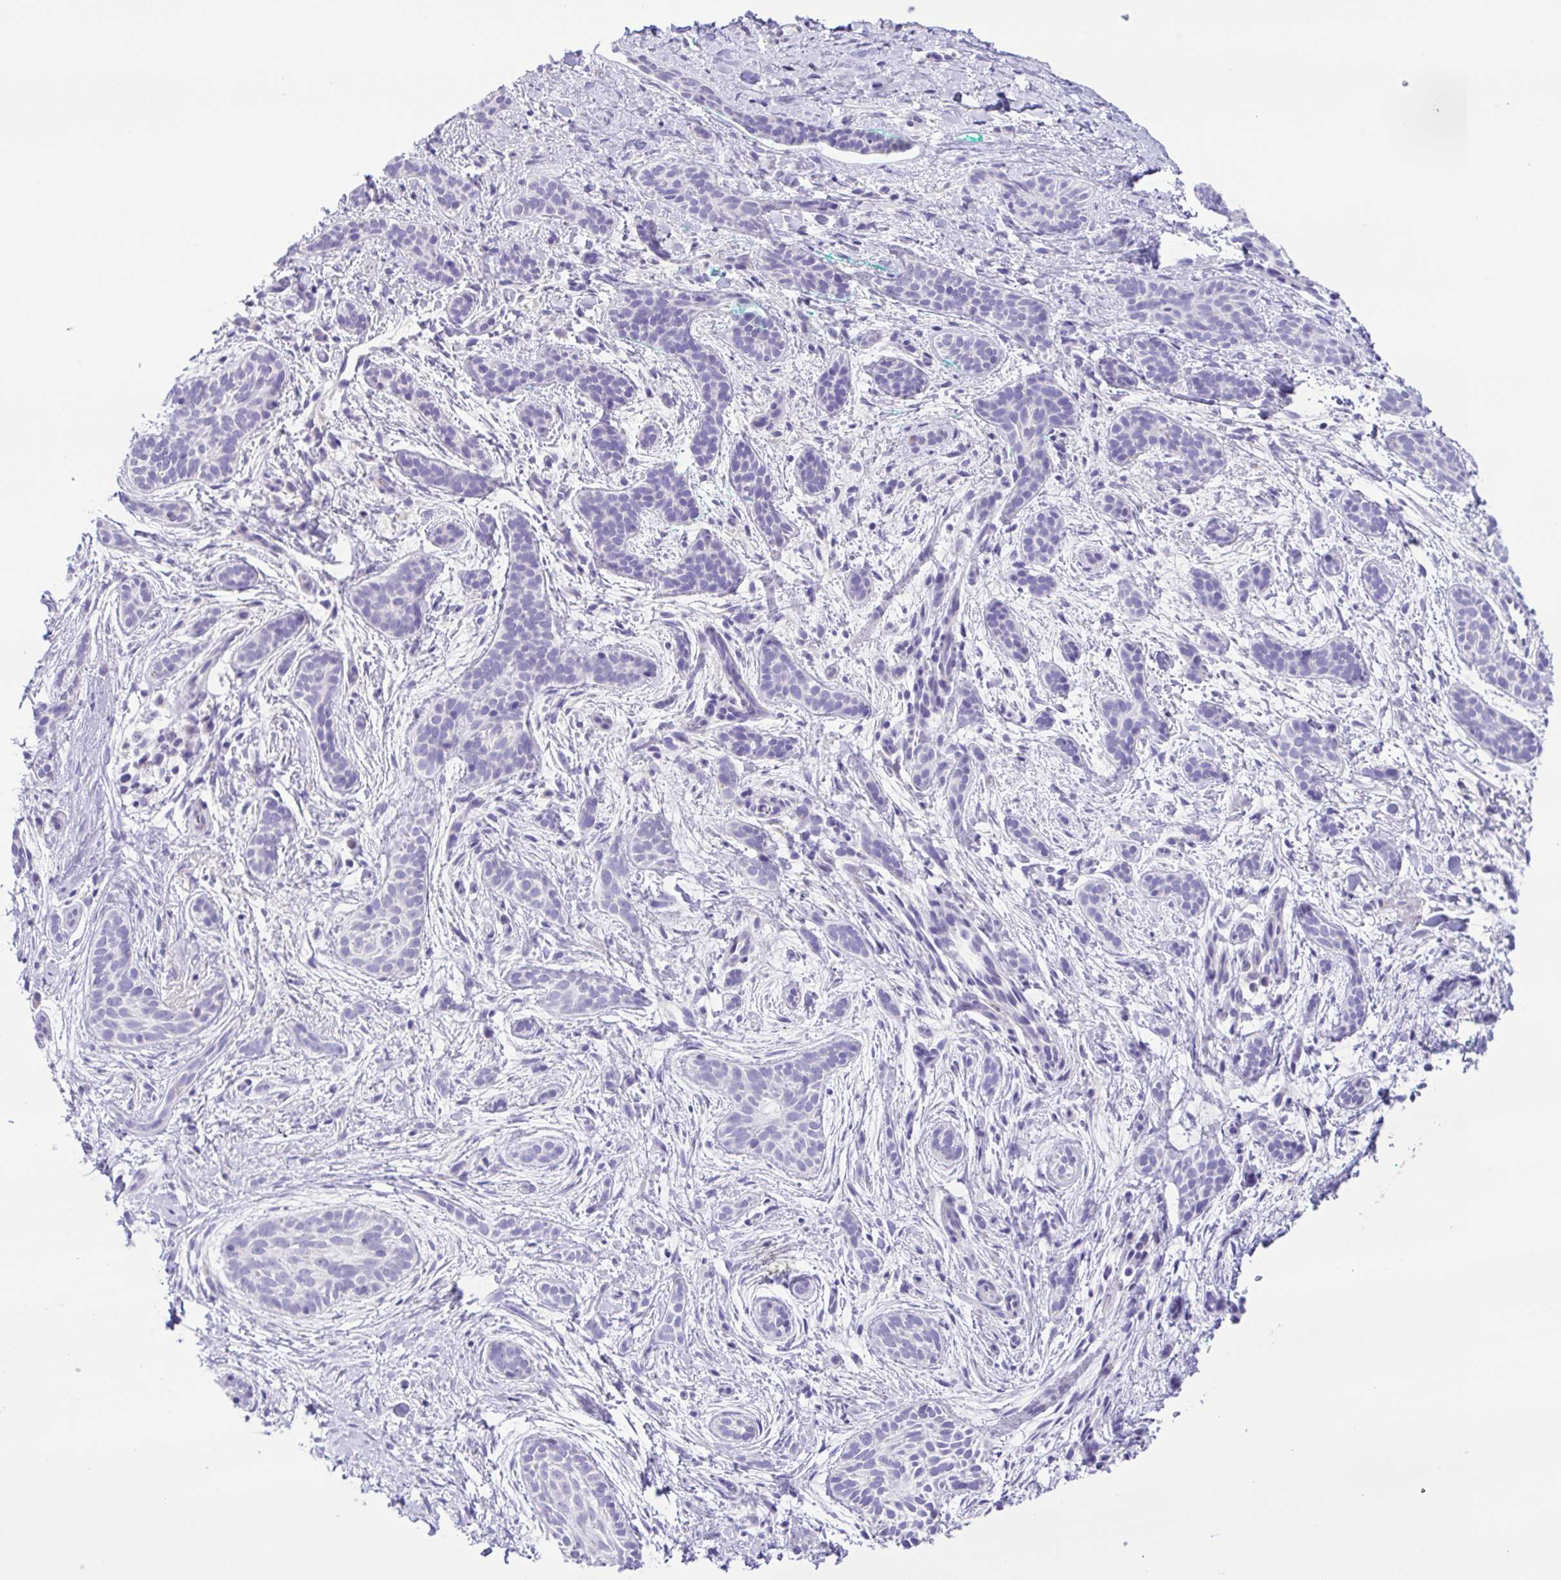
{"staining": {"intensity": "negative", "quantity": "none", "location": "none"}, "tissue": "skin cancer", "cell_type": "Tumor cells", "image_type": "cancer", "snomed": [{"axis": "morphology", "description": "Basal cell carcinoma"}, {"axis": "topography", "description": "Skin"}], "caption": "Human basal cell carcinoma (skin) stained for a protein using IHC shows no staining in tumor cells.", "gene": "CD72", "patient": {"sex": "male", "age": 63}}